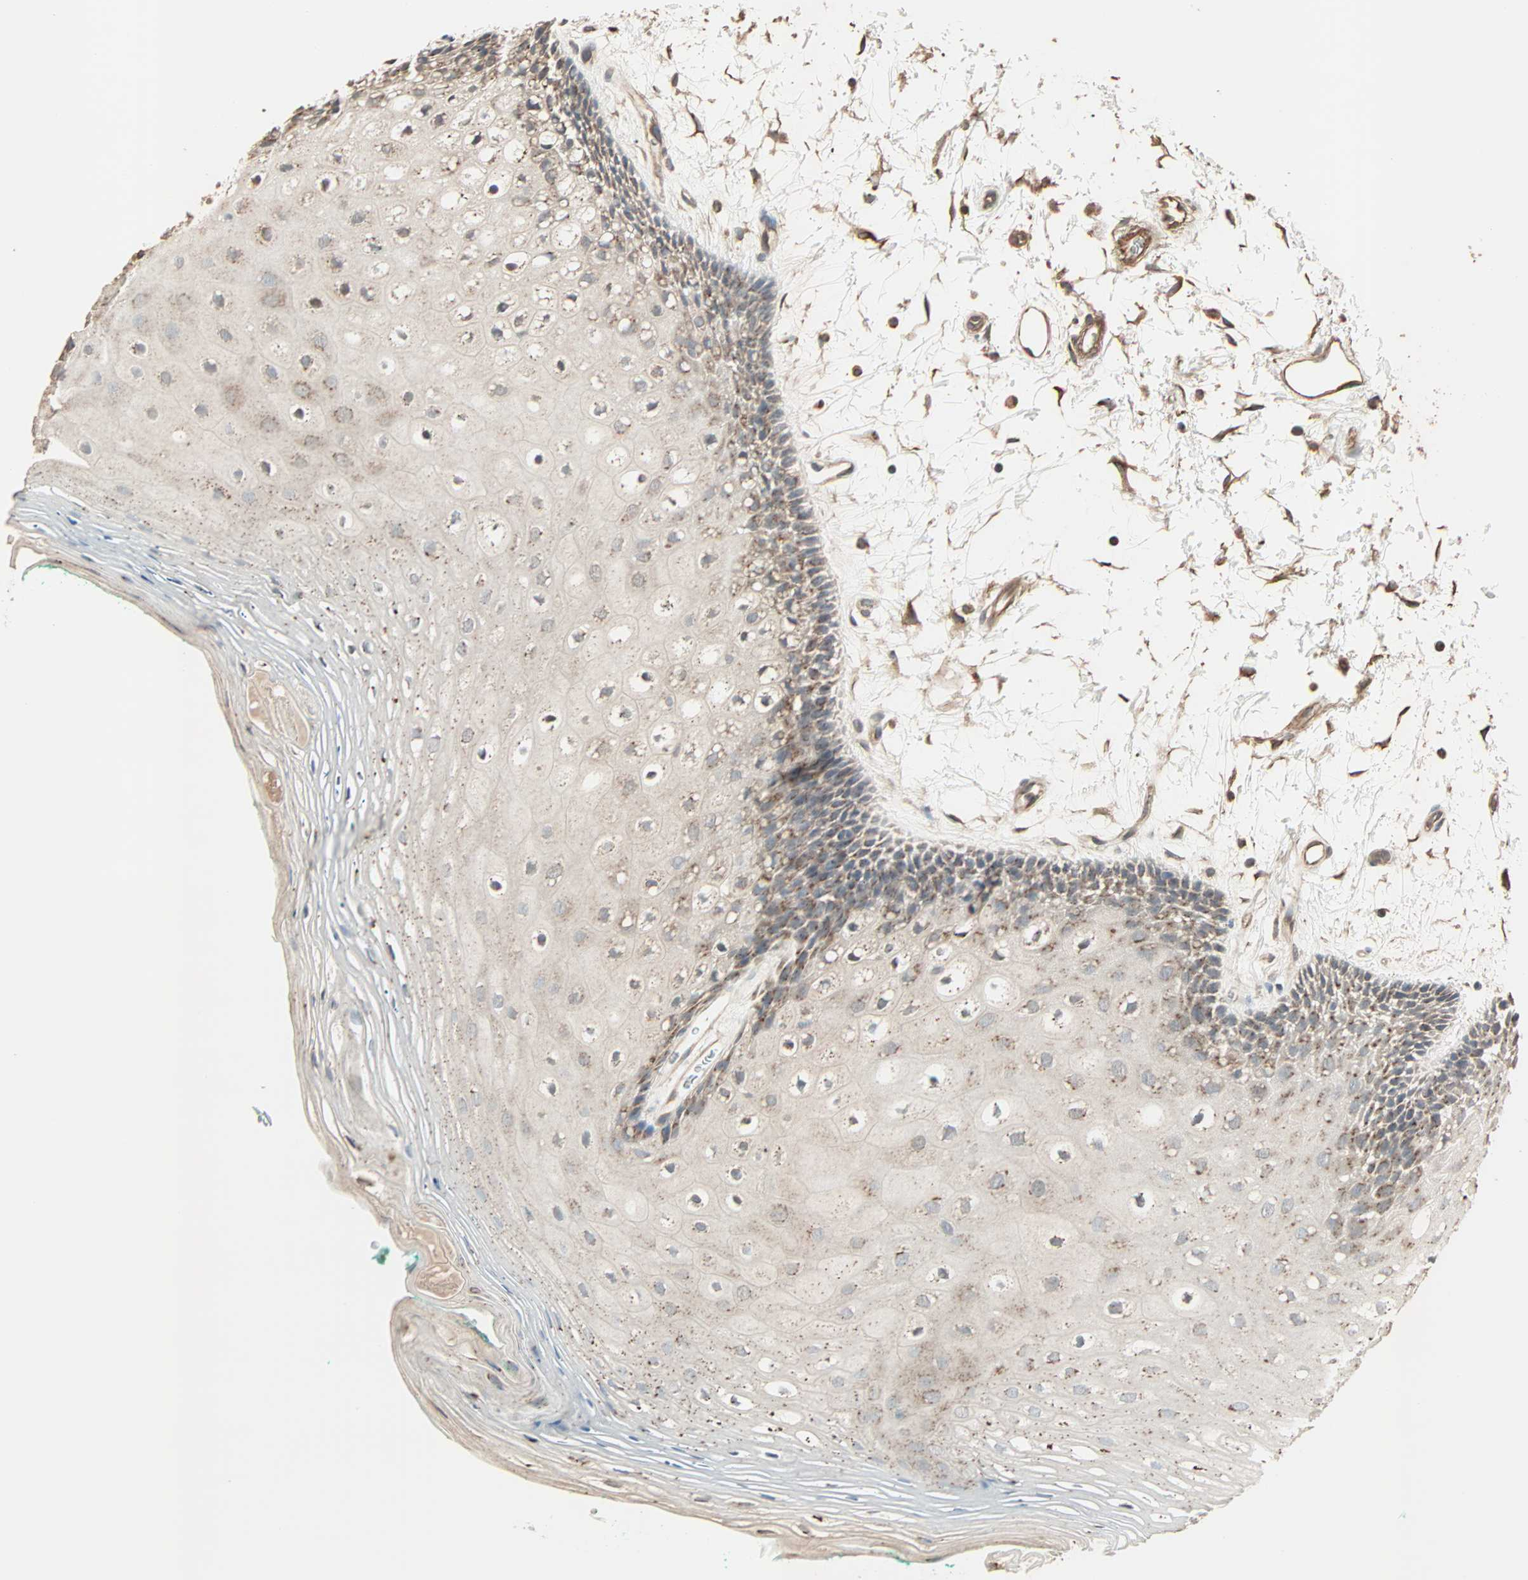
{"staining": {"intensity": "moderate", "quantity": "<25%", "location": "cytoplasmic/membranous"}, "tissue": "oral mucosa", "cell_type": "Squamous epithelial cells", "image_type": "normal", "snomed": [{"axis": "morphology", "description": "Normal tissue, NOS"}, {"axis": "topography", "description": "Skeletal muscle"}, {"axis": "topography", "description": "Oral tissue"}, {"axis": "topography", "description": "Peripheral nerve tissue"}], "caption": "A photomicrograph of oral mucosa stained for a protein reveals moderate cytoplasmic/membranous brown staining in squamous epithelial cells.", "gene": "GALNT3", "patient": {"sex": "female", "age": 84}}